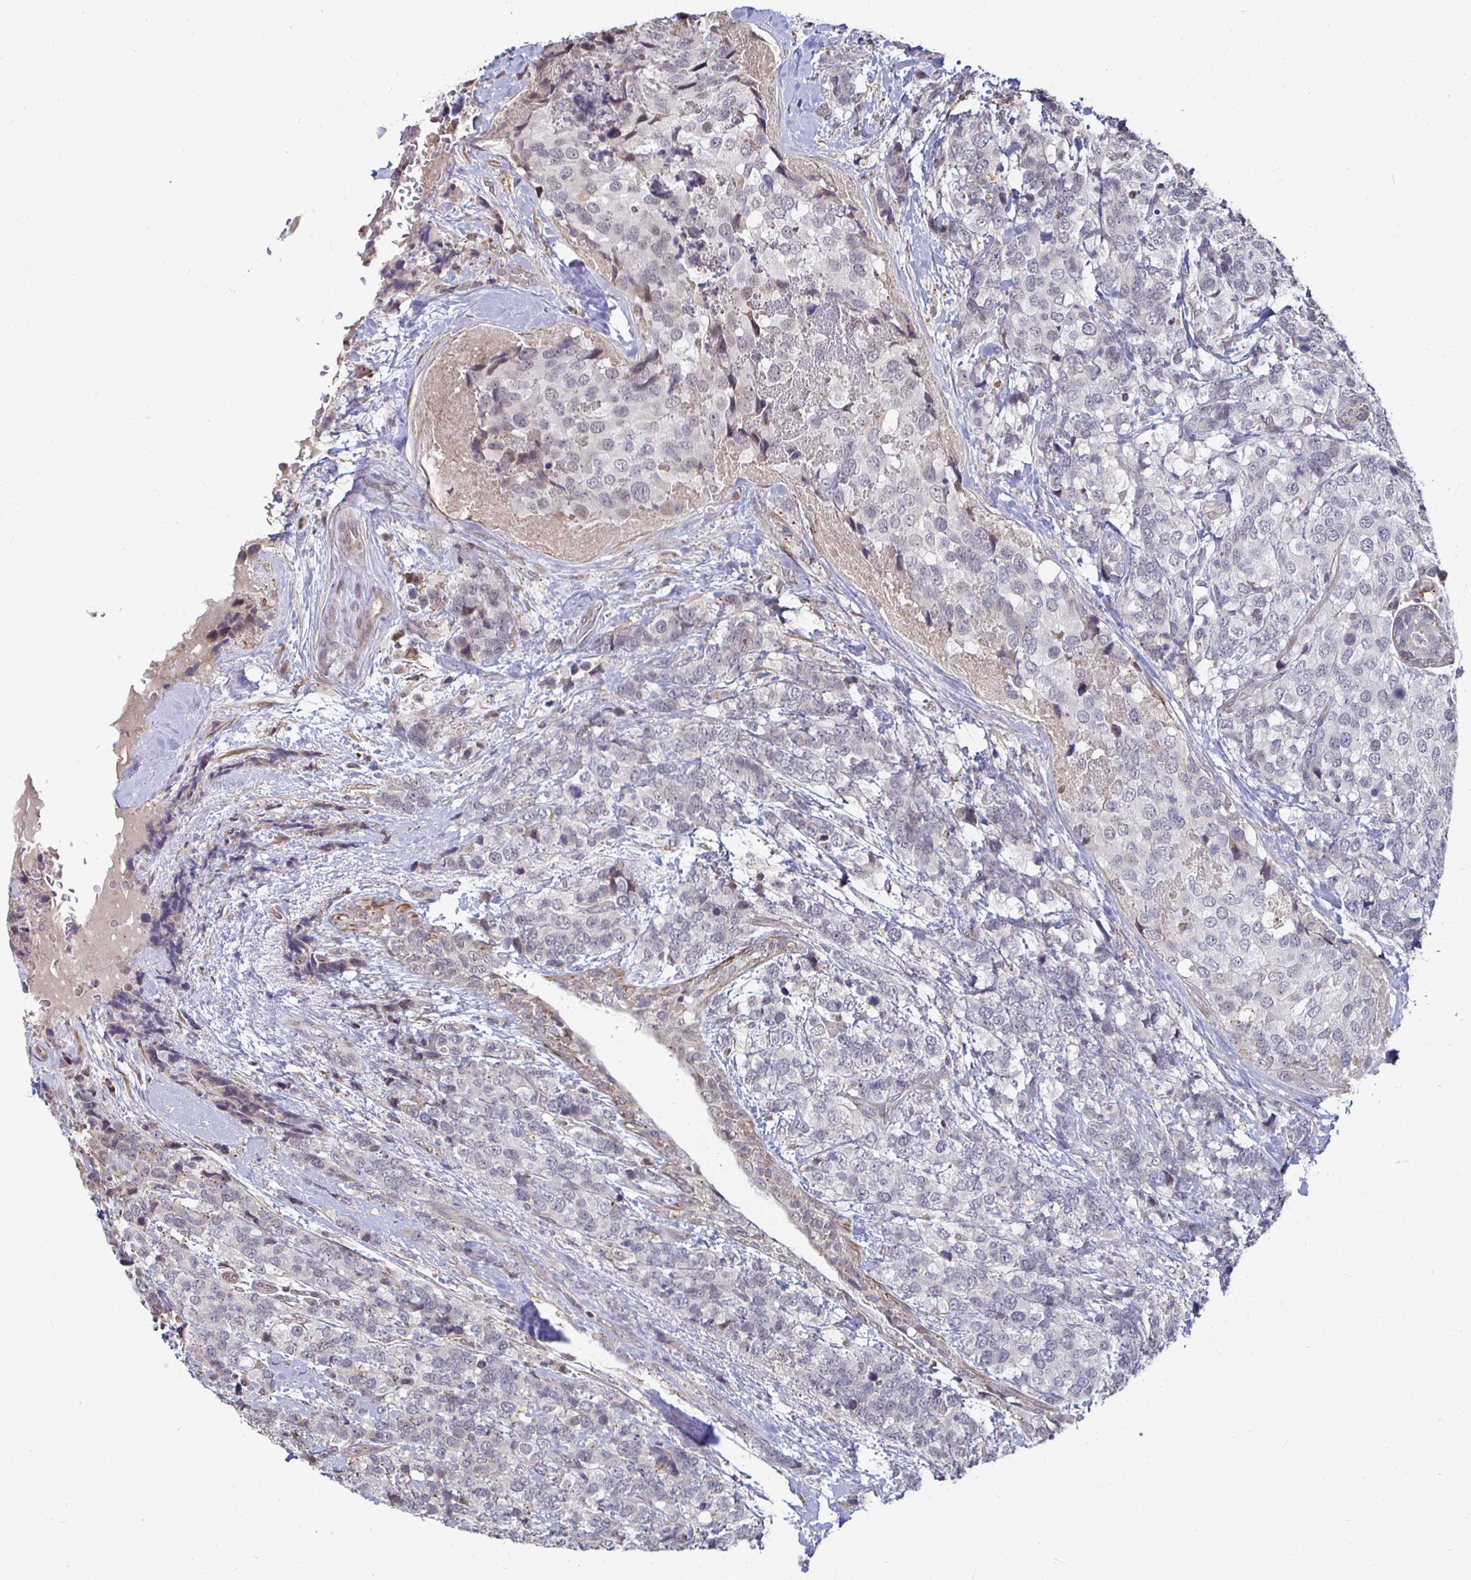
{"staining": {"intensity": "negative", "quantity": "none", "location": "none"}, "tissue": "breast cancer", "cell_type": "Tumor cells", "image_type": "cancer", "snomed": [{"axis": "morphology", "description": "Lobular carcinoma"}, {"axis": "topography", "description": "Breast"}], "caption": "Lobular carcinoma (breast) was stained to show a protein in brown. There is no significant staining in tumor cells.", "gene": "CAPN11", "patient": {"sex": "female", "age": 59}}